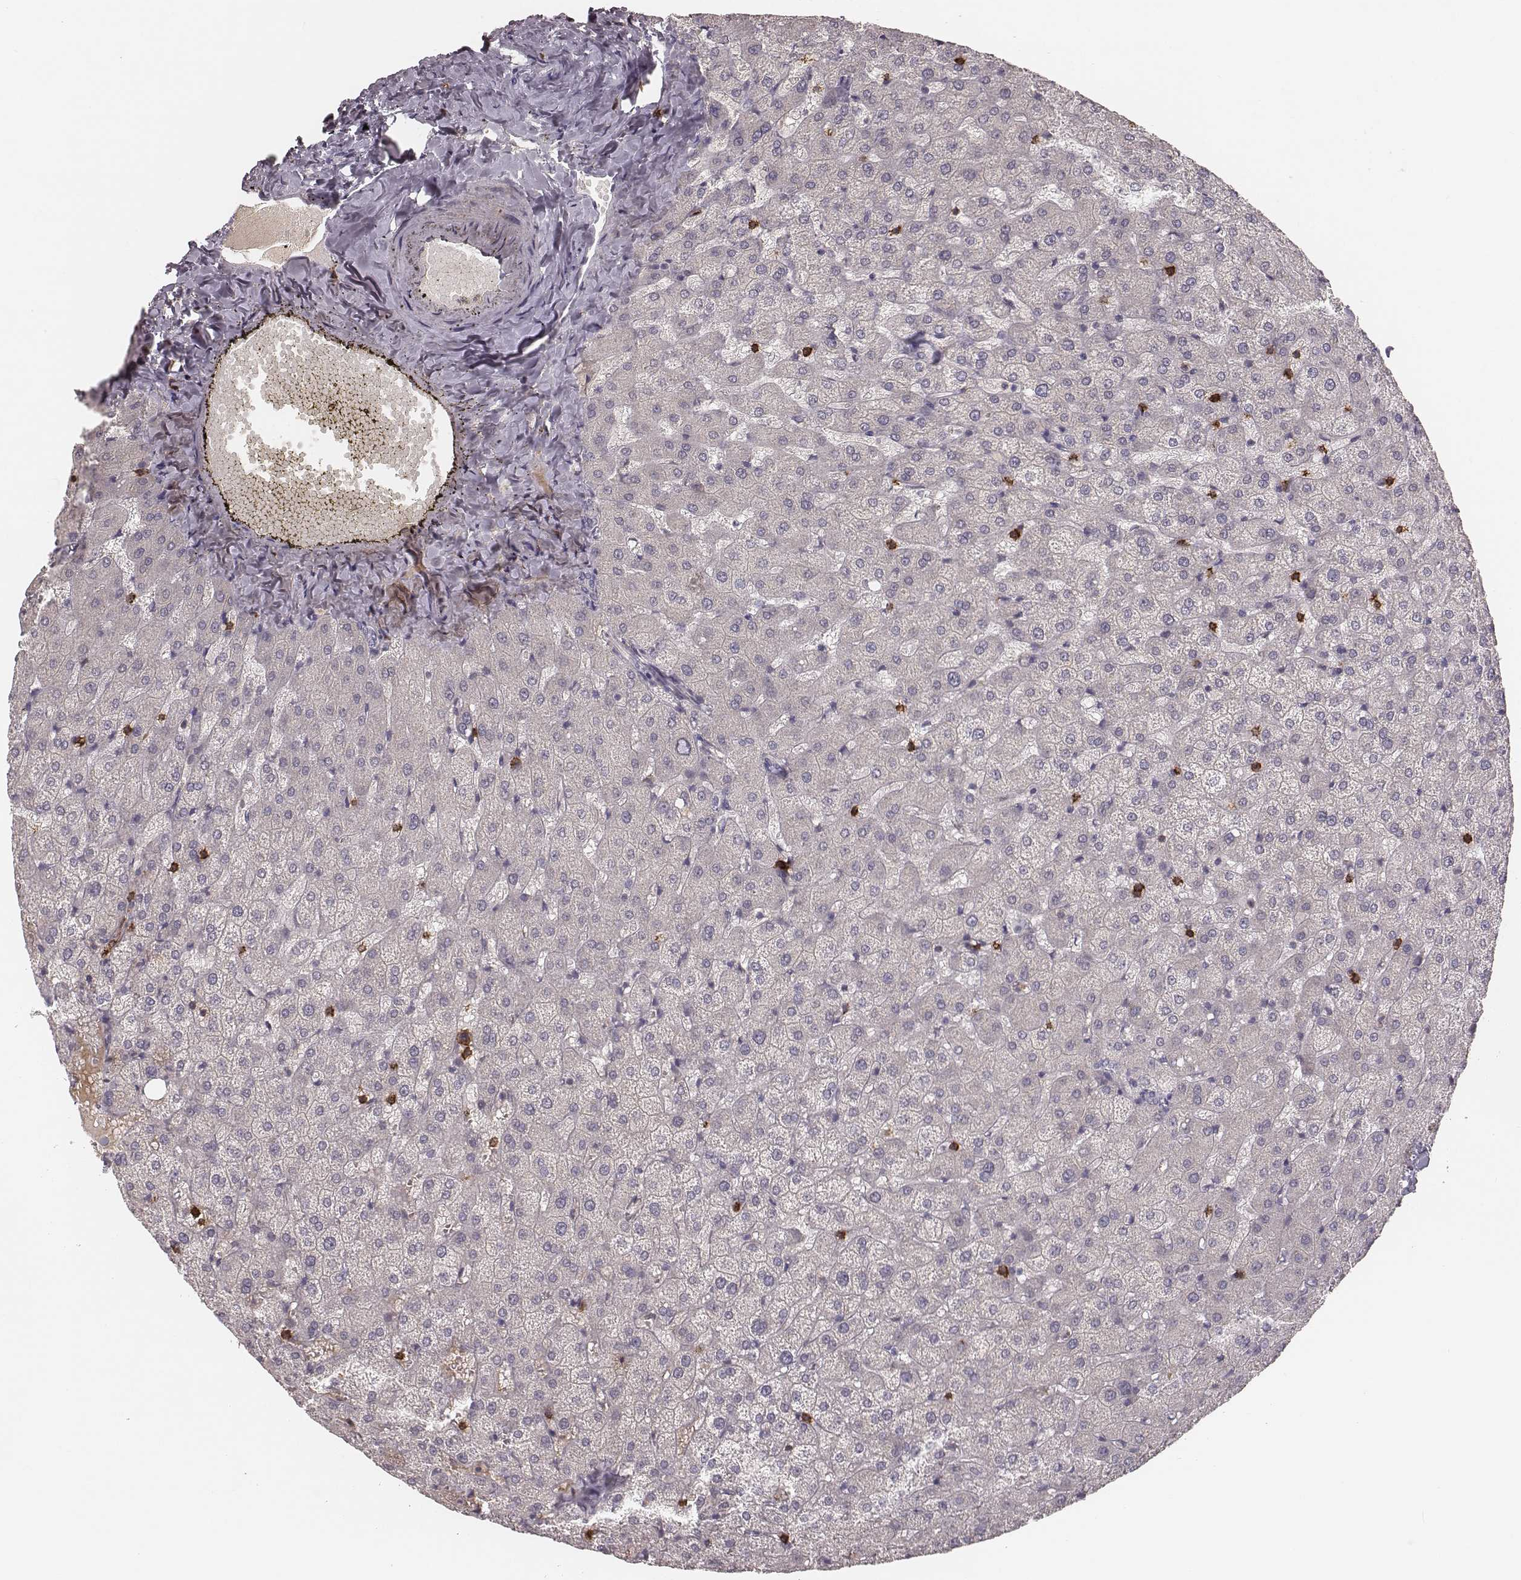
{"staining": {"intensity": "negative", "quantity": "none", "location": "none"}, "tissue": "liver", "cell_type": "Cholangiocytes", "image_type": "normal", "snomed": [{"axis": "morphology", "description": "Normal tissue, NOS"}, {"axis": "topography", "description": "Liver"}], "caption": "Immunohistochemistry (IHC) of unremarkable human liver shows no staining in cholangiocytes. The staining is performed using DAB (3,3'-diaminobenzidine) brown chromogen with nuclei counter-stained in using hematoxylin.", "gene": "CD8A", "patient": {"sex": "female", "age": 50}}